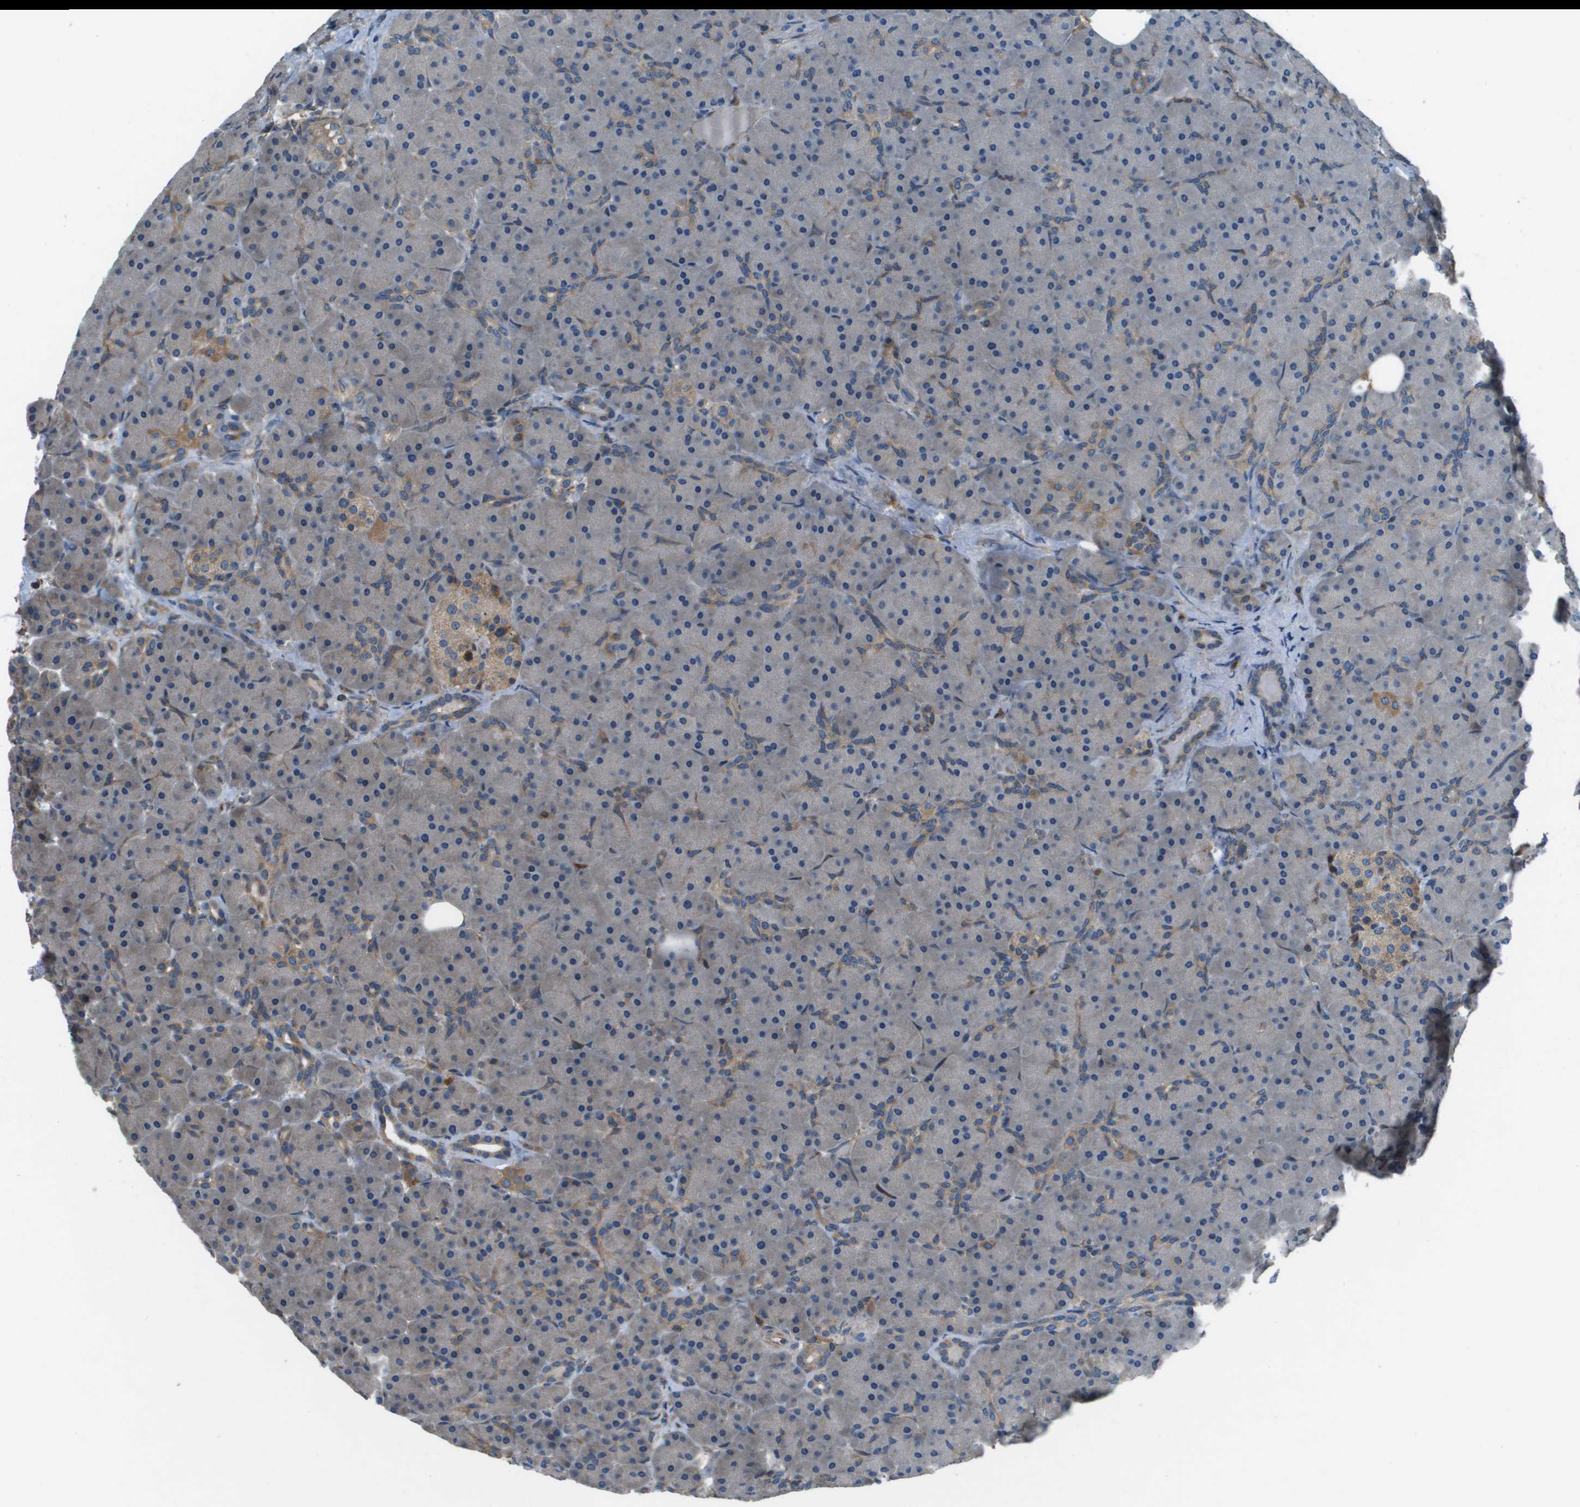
{"staining": {"intensity": "moderate", "quantity": "<25%", "location": "cytoplasmic/membranous"}, "tissue": "pancreas", "cell_type": "Exocrine glandular cells", "image_type": "normal", "snomed": [{"axis": "morphology", "description": "Normal tissue, NOS"}, {"axis": "topography", "description": "Pancreas"}], "caption": "Moderate cytoplasmic/membranous staining for a protein is seen in approximately <25% of exocrine glandular cells of benign pancreas using immunohistochemistry (IHC).", "gene": "SAMSN1", "patient": {"sex": "male", "age": 66}}